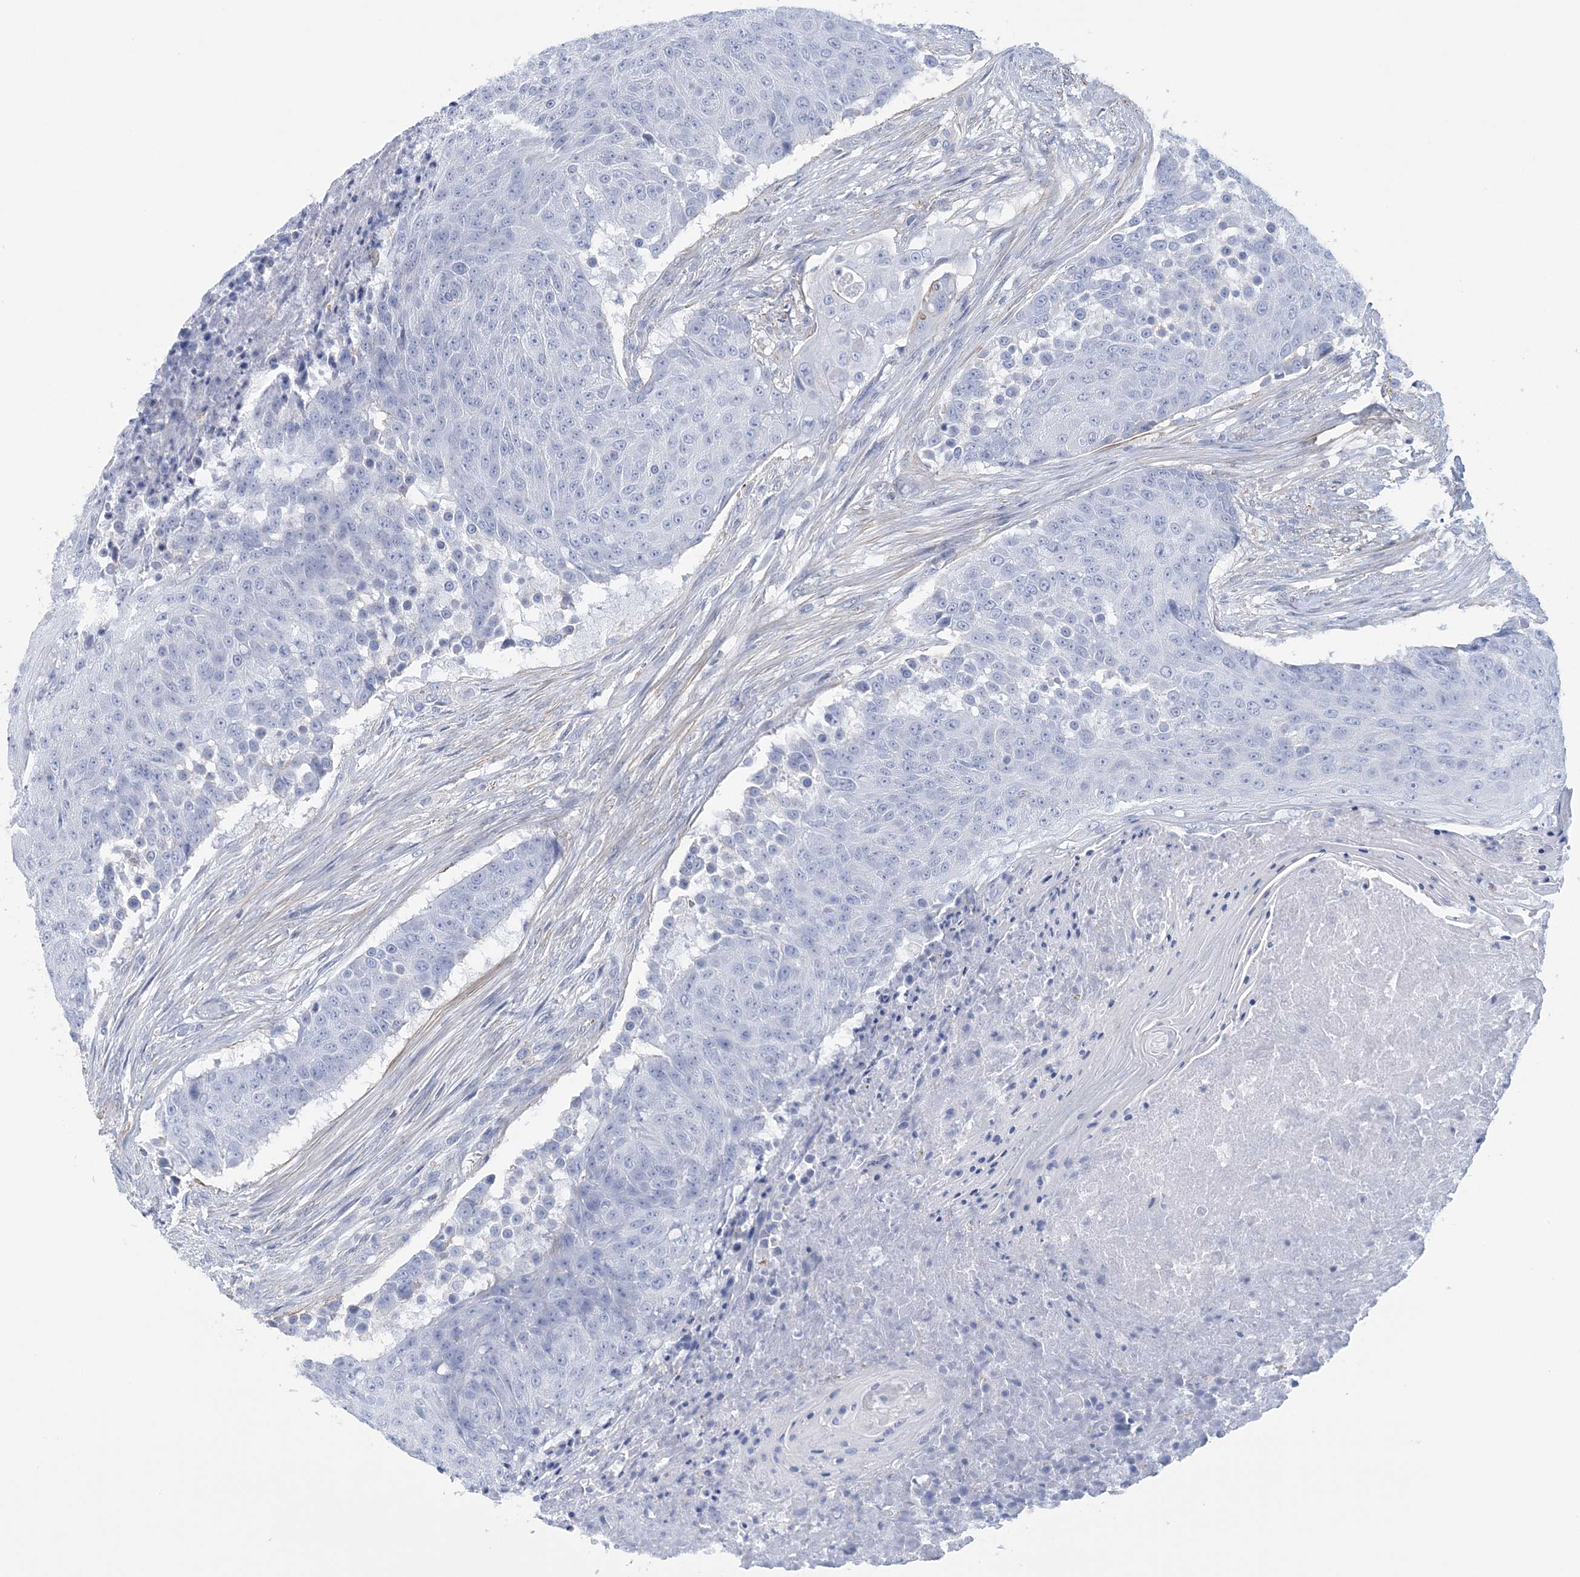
{"staining": {"intensity": "negative", "quantity": "none", "location": "none"}, "tissue": "urothelial cancer", "cell_type": "Tumor cells", "image_type": "cancer", "snomed": [{"axis": "morphology", "description": "Urothelial carcinoma, High grade"}, {"axis": "topography", "description": "Urinary bladder"}], "caption": "DAB (3,3'-diaminobenzidine) immunohistochemical staining of human urothelial cancer exhibits no significant staining in tumor cells.", "gene": "C11orf21", "patient": {"sex": "female", "age": 63}}